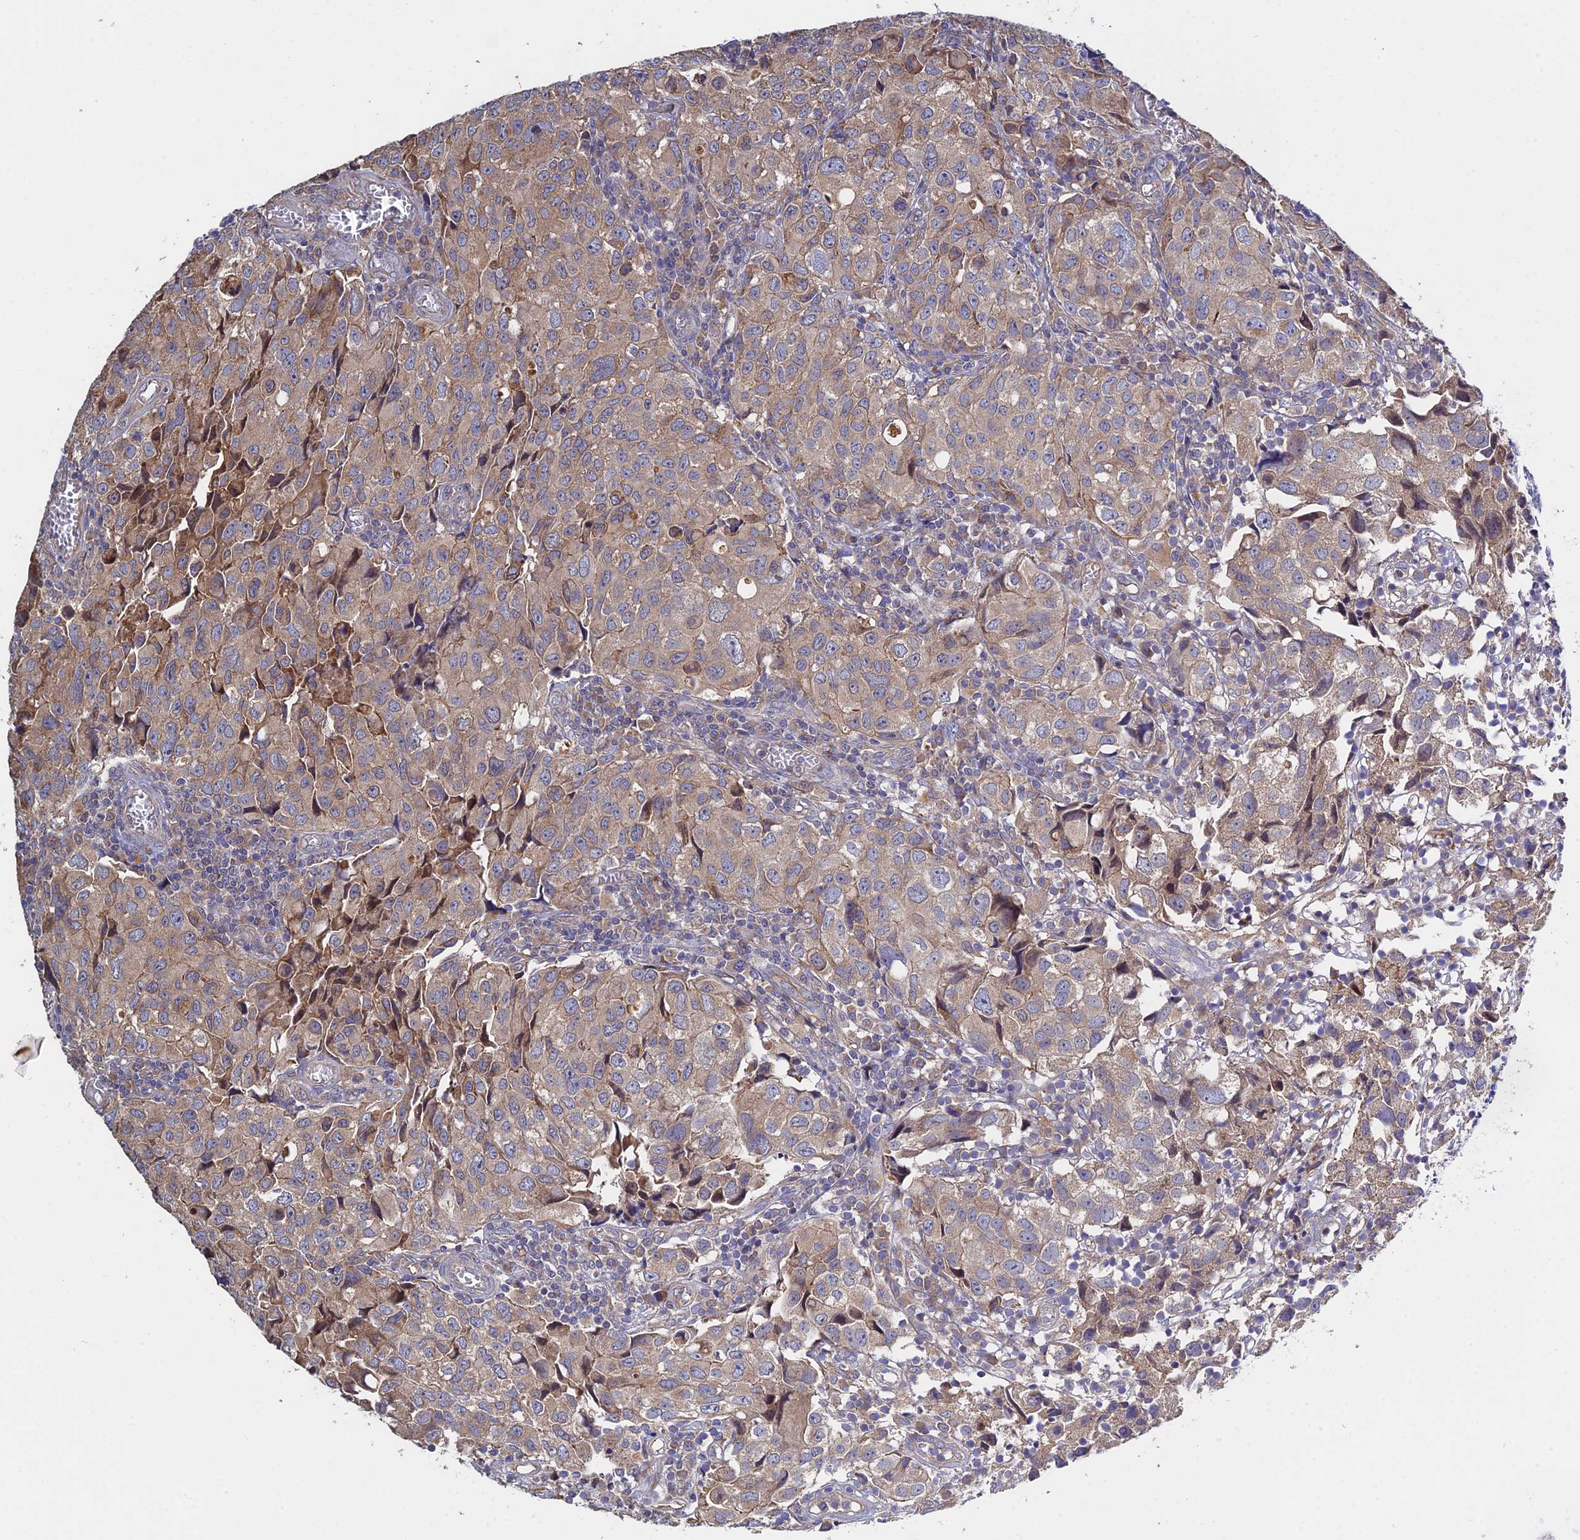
{"staining": {"intensity": "weak", "quantity": ">75%", "location": "cytoplasmic/membranous"}, "tissue": "urothelial cancer", "cell_type": "Tumor cells", "image_type": "cancer", "snomed": [{"axis": "morphology", "description": "Urothelial carcinoma, High grade"}, {"axis": "topography", "description": "Urinary bladder"}], "caption": "A low amount of weak cytoplasmic/membranous expression is present in about >75% of tumor cells in urothelial cancer tissue. The protein is stained brown, and the nuclei are stained in blue (DAB (3,3'-diaminobenzidine) IHC with brightfield microscopy, high magnification).", "gene": "CDC37L1", "patient": {"sex": "female", "age": 75}}